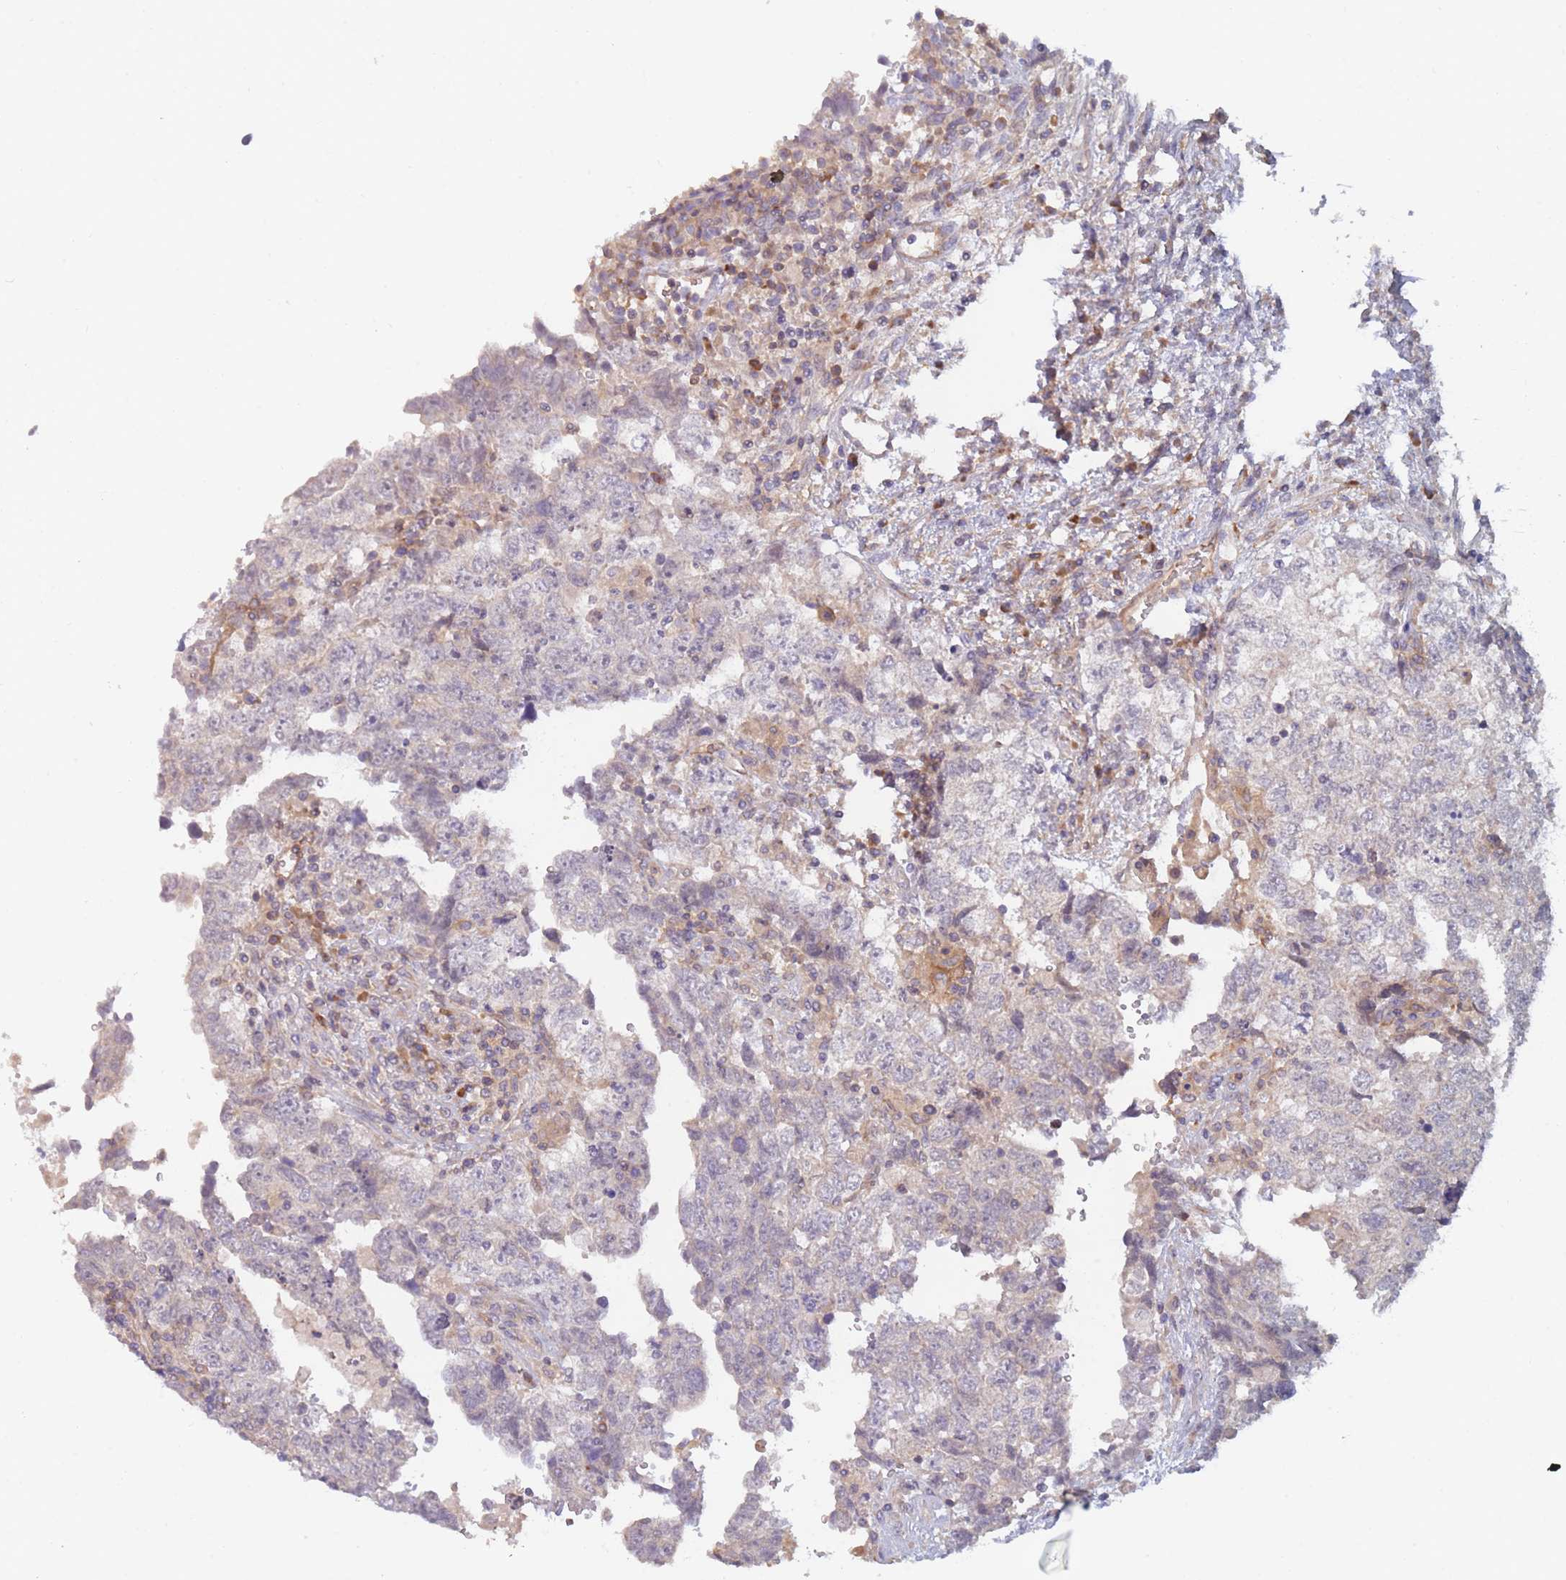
{"staining": {"intensity": "negative", "quantity": "none", "location": "none"}, "tissue": "testis cancer", "cell_type": "Tumor cells", "image_type": "cancer", "snomed": [{"axis": "morphology", "description": "Carcinoma, Embryonal, NOS"}, {"axis": "topography", "description": "Testis"}], "caption": "The micrograph demonstrates no staining of tumor cells in testis cancer (embryonal carcinoma). Nuclei are stained in blue.", "gene": "WDR93", "patient": {"sex": "male", "age": 37}}